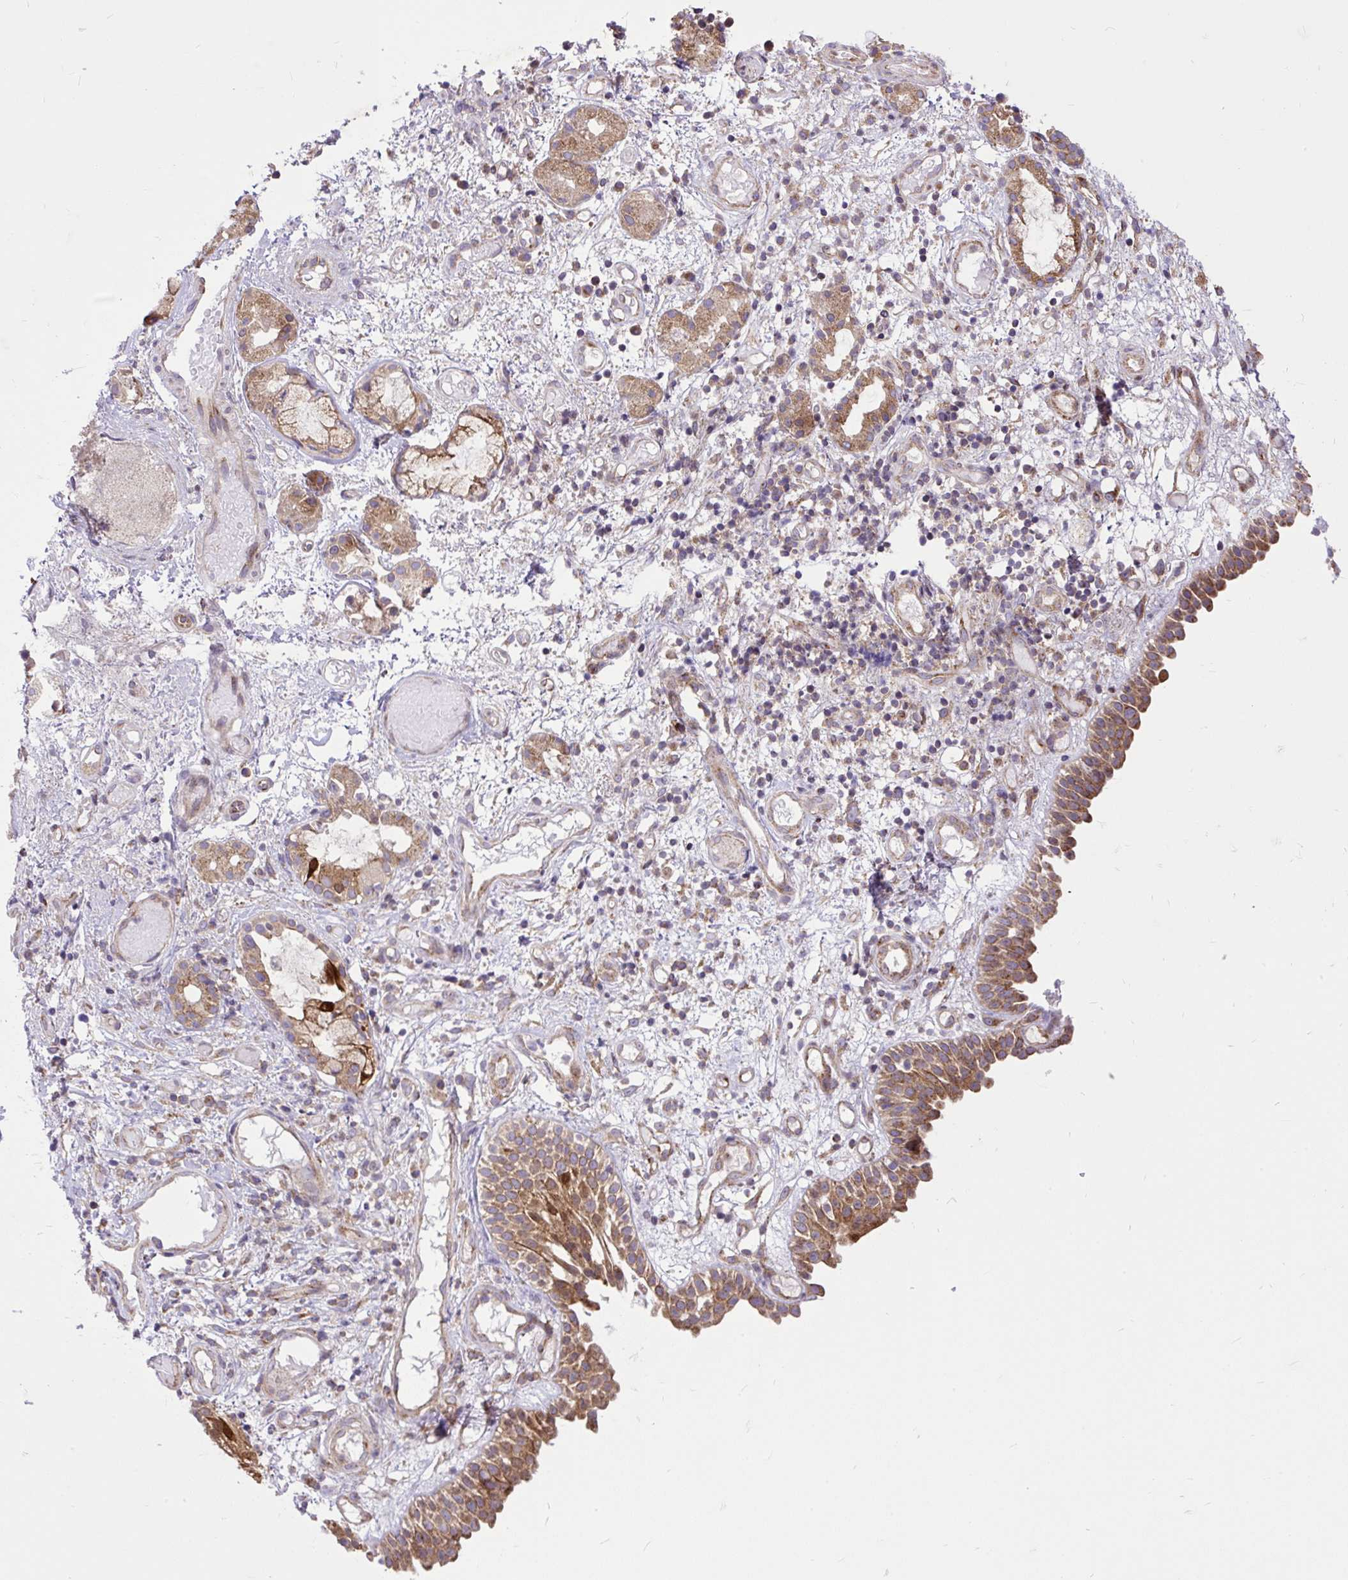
{"staining": {"intensity": "strong", "quantity": ">75%", "location": "cytoplasmic/membranous"}, "tissue": "nasopharynx", "cell_type": "Respiratory epithelial cells", "image_type": "normal", "snomed": [{"axis": "morphology", "description": "Normal tissue, NOS"}, {"axis": "morphology", "description": "Inflammation, NOS"}, {"axis": "topography", "description": "Nasopharynx"}], "caption": "About >75% of respiratory epithelial cells in benign human nasopharynx demonstrate strong cytoplasmic/membranous protein expression as visualized by brown immunohistochemical staining.", "gene": "TRIM17", "patient": {"sex": "male", "age": 54}}